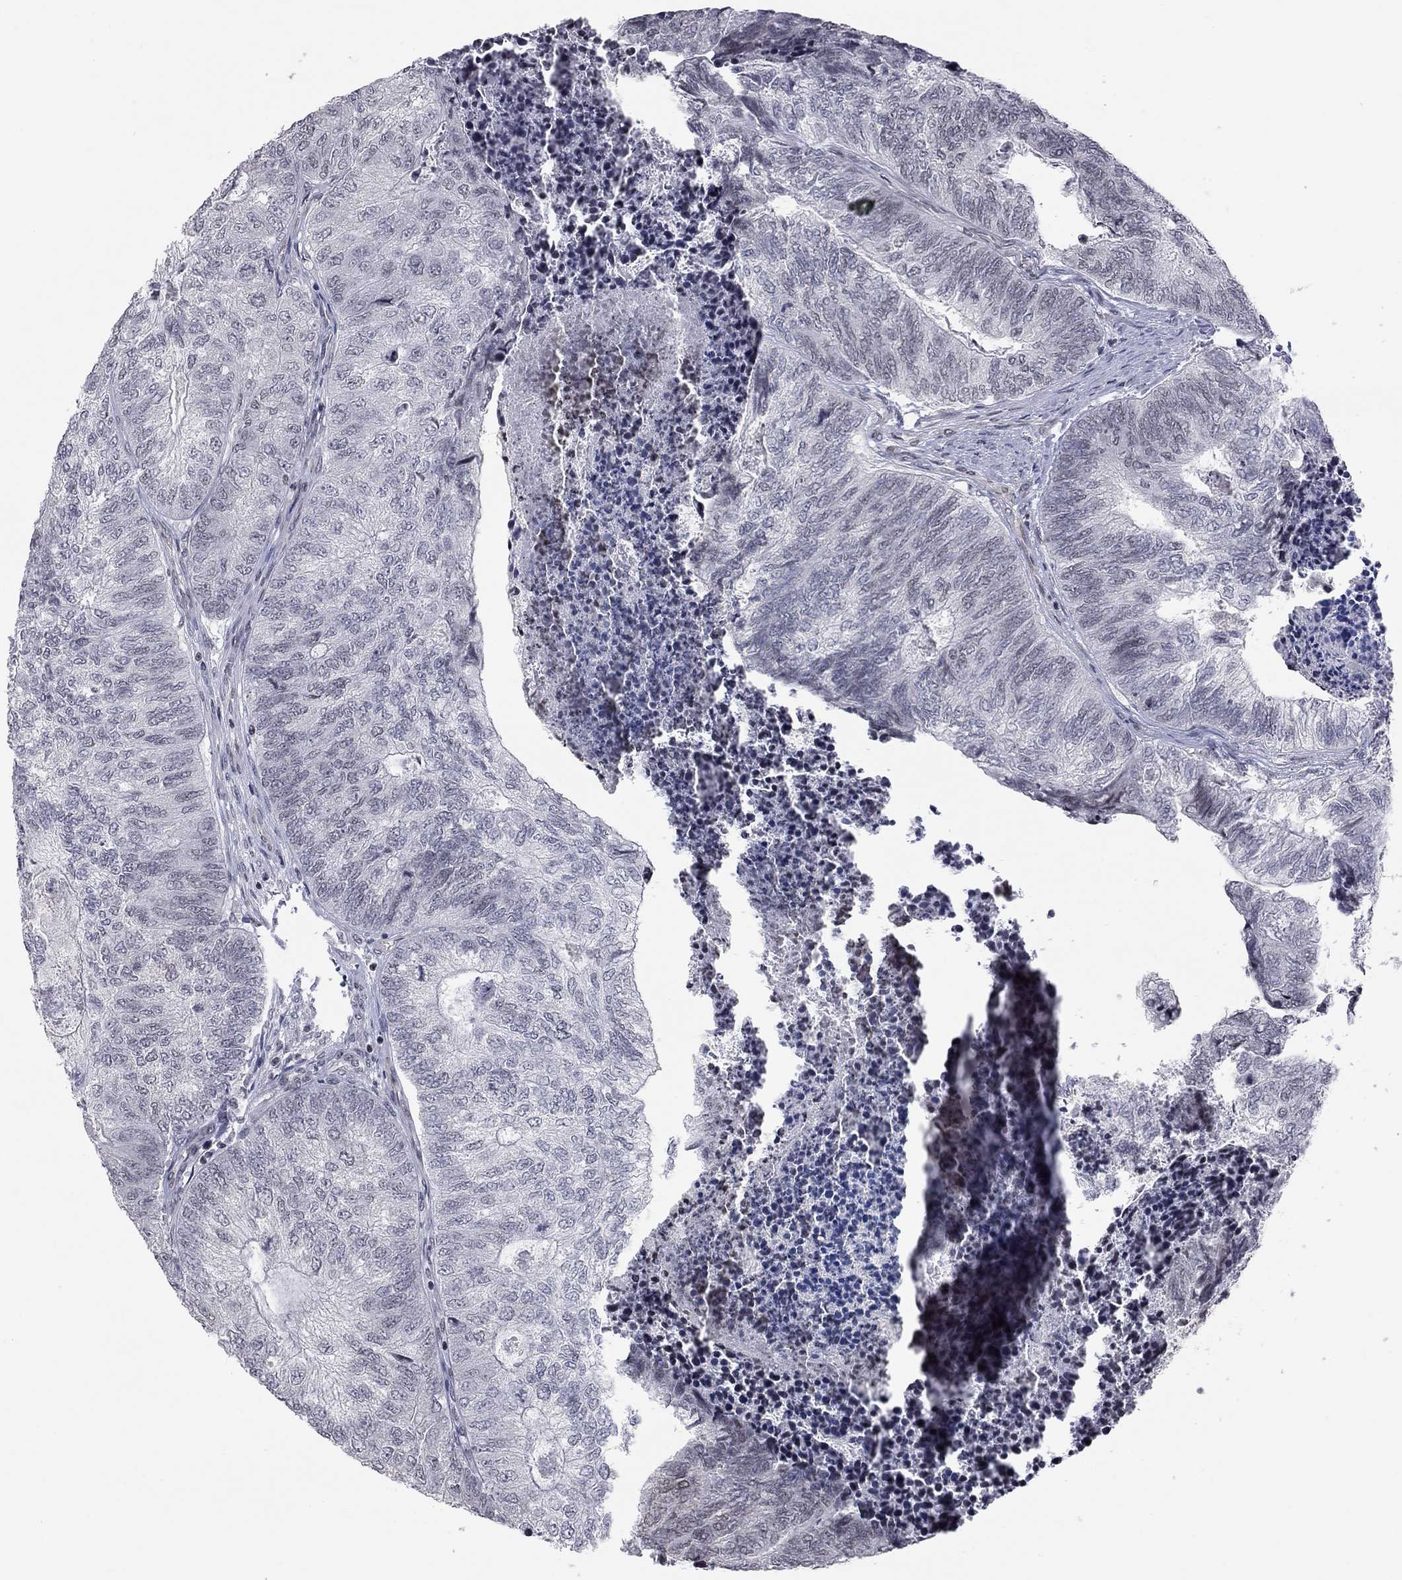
{"staining": {"intensity": "negative", "quantity": "none", "location": "none"}, "tissue": "colorectal cancer", "cell_type": "Tumor cells", "image_type": "cancer", "snomed": [{"axis": "morphology", "description": "Adenocarcinoma, NOS"}, {"axis": "topography", "description": "Colon"}], "caption": "This histopathology image is of colorectal cancer stained with IHC to label a protein in brown with the nuclei are counter-stained blue. There is no positivity in tumor cells.", "gene": "MTNR1B", "patient": {"sex": "female", "age": 67}}